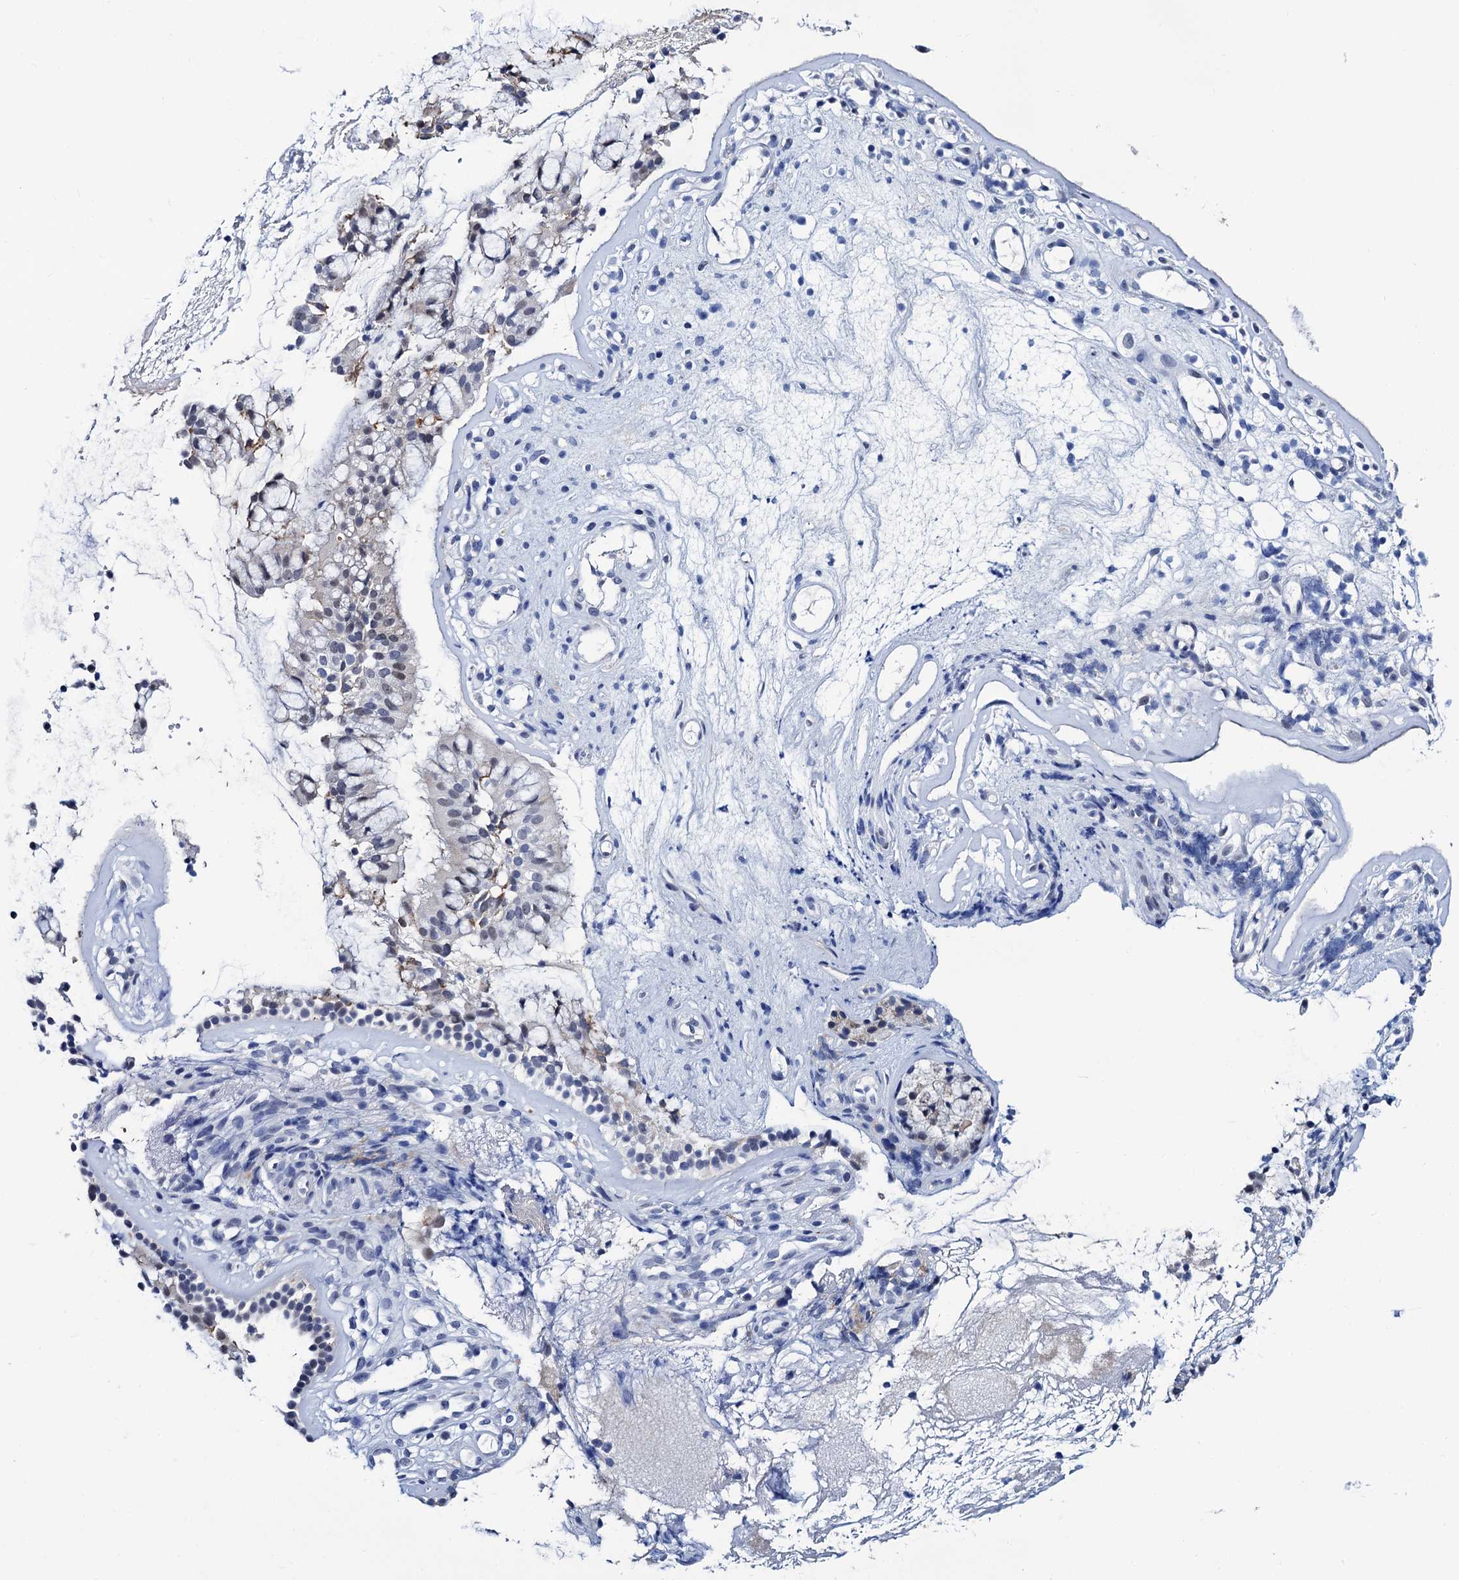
{"staining": {"intensity": "negative", "quantity": "none", "location": "none"}, "tissue": "nasopharynx", "cell_type": "Respiratory epithelial cells", "image_type": "normal", "snomed": [{"axis": "morphology", "description": "Normal tissue, NOS"}, {"axis": "topography", "description": "Nasopharynx"}], "caption": "This is a image of IHC staining of normal nasopharynx, which shows no expression in respiratory epithelial cells.", "gene": "SLC7A10", "patient": {"sex": "female", "age": 39}}